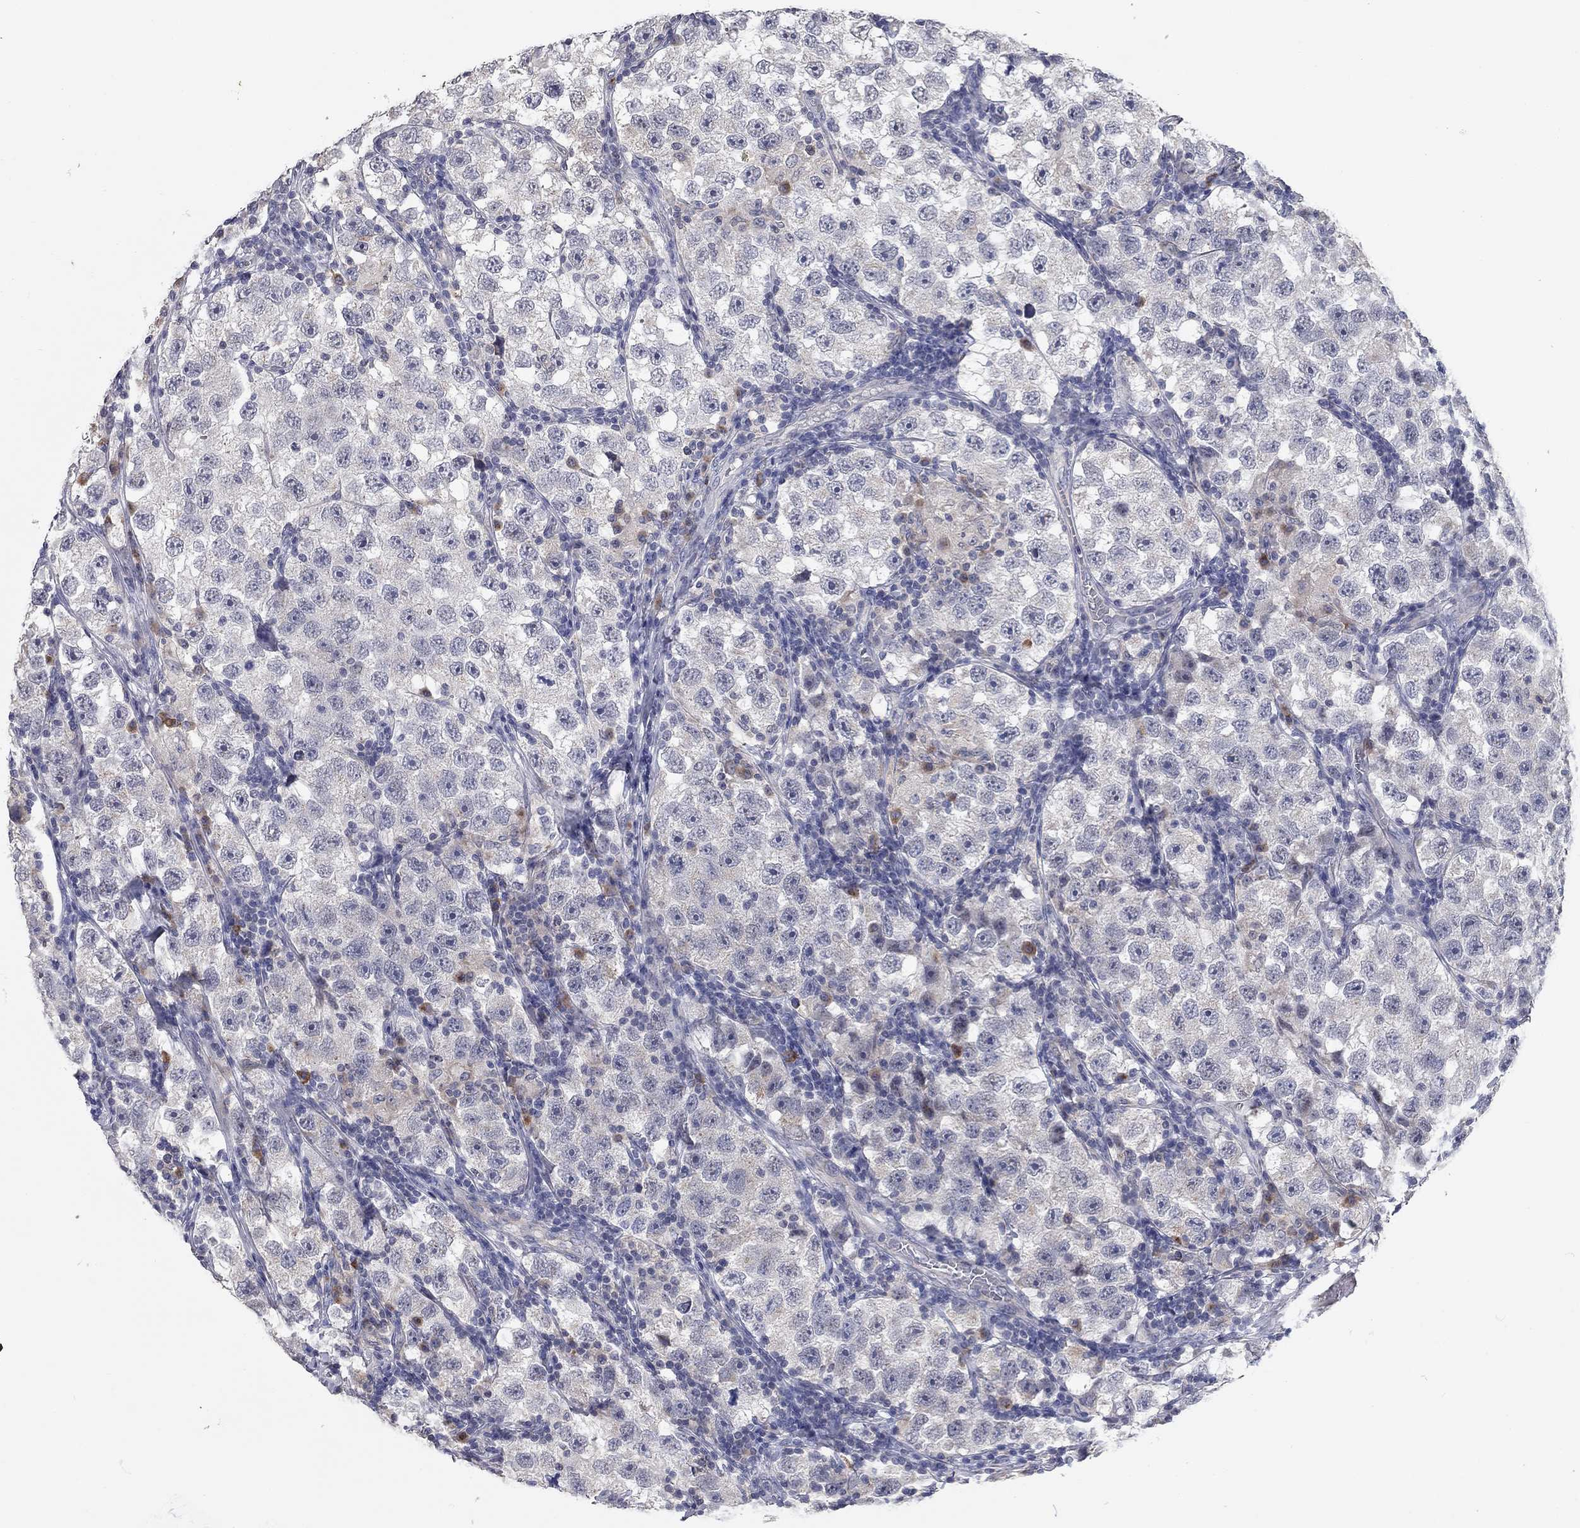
{"staining": {"intensity": "negative", "quantity": "none", "location": "none"}, "tissue": "testis cancer", "cell_type": "Tumor cells", "image_type": "cancer", "snomed": [{"axis": "morphology", "description": "Seminoma, NOS"}, {"axis": "topography", "description": "Testis"}], "caption": "This is an immunohistochemistry micrograph of seminoma (testis). There is no expression in tumor cells.", "gene": "XAGE2", "patient": {"sex": "male", "age": 26}}